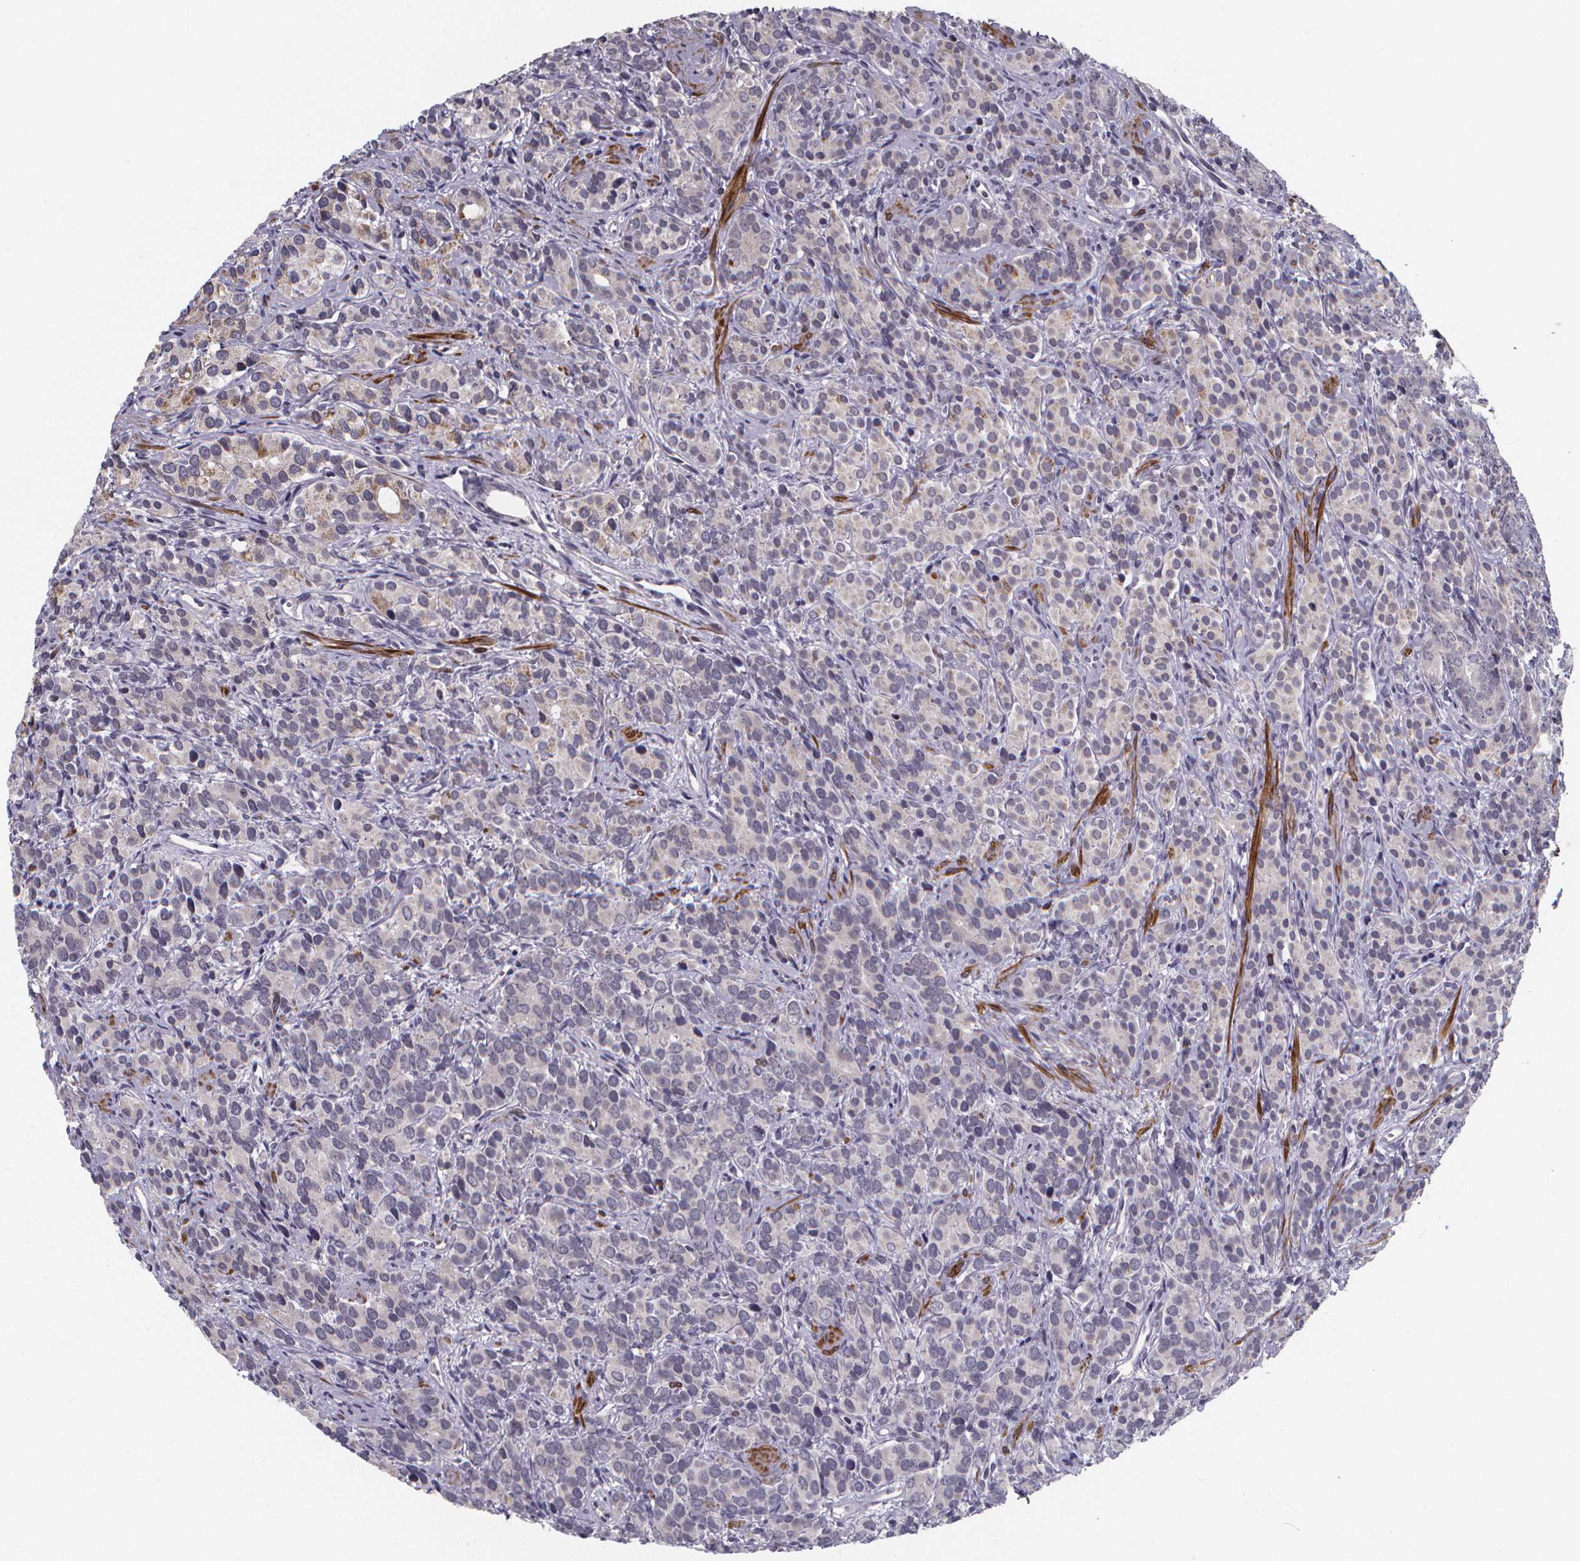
{"staining": {"intensity": "negative", "quantity": "none", "location": "none"}, "tissue": "prostate cancer", "cell_type": "Tumor cells", "image_type": "cancer", "snomed": [{"axis": "morphology", "description": "Adenocarcinoma, High grade"}, {"axis": "topography", "description": "Prostate"}], "caption": "Human adenocarcinoma (high-grade) (prostate) stained for a protein using IHC demonstrates no expression in tumor cells.", "gene": "FBXW2", "patient": {"sex": "male", "age": 84}}